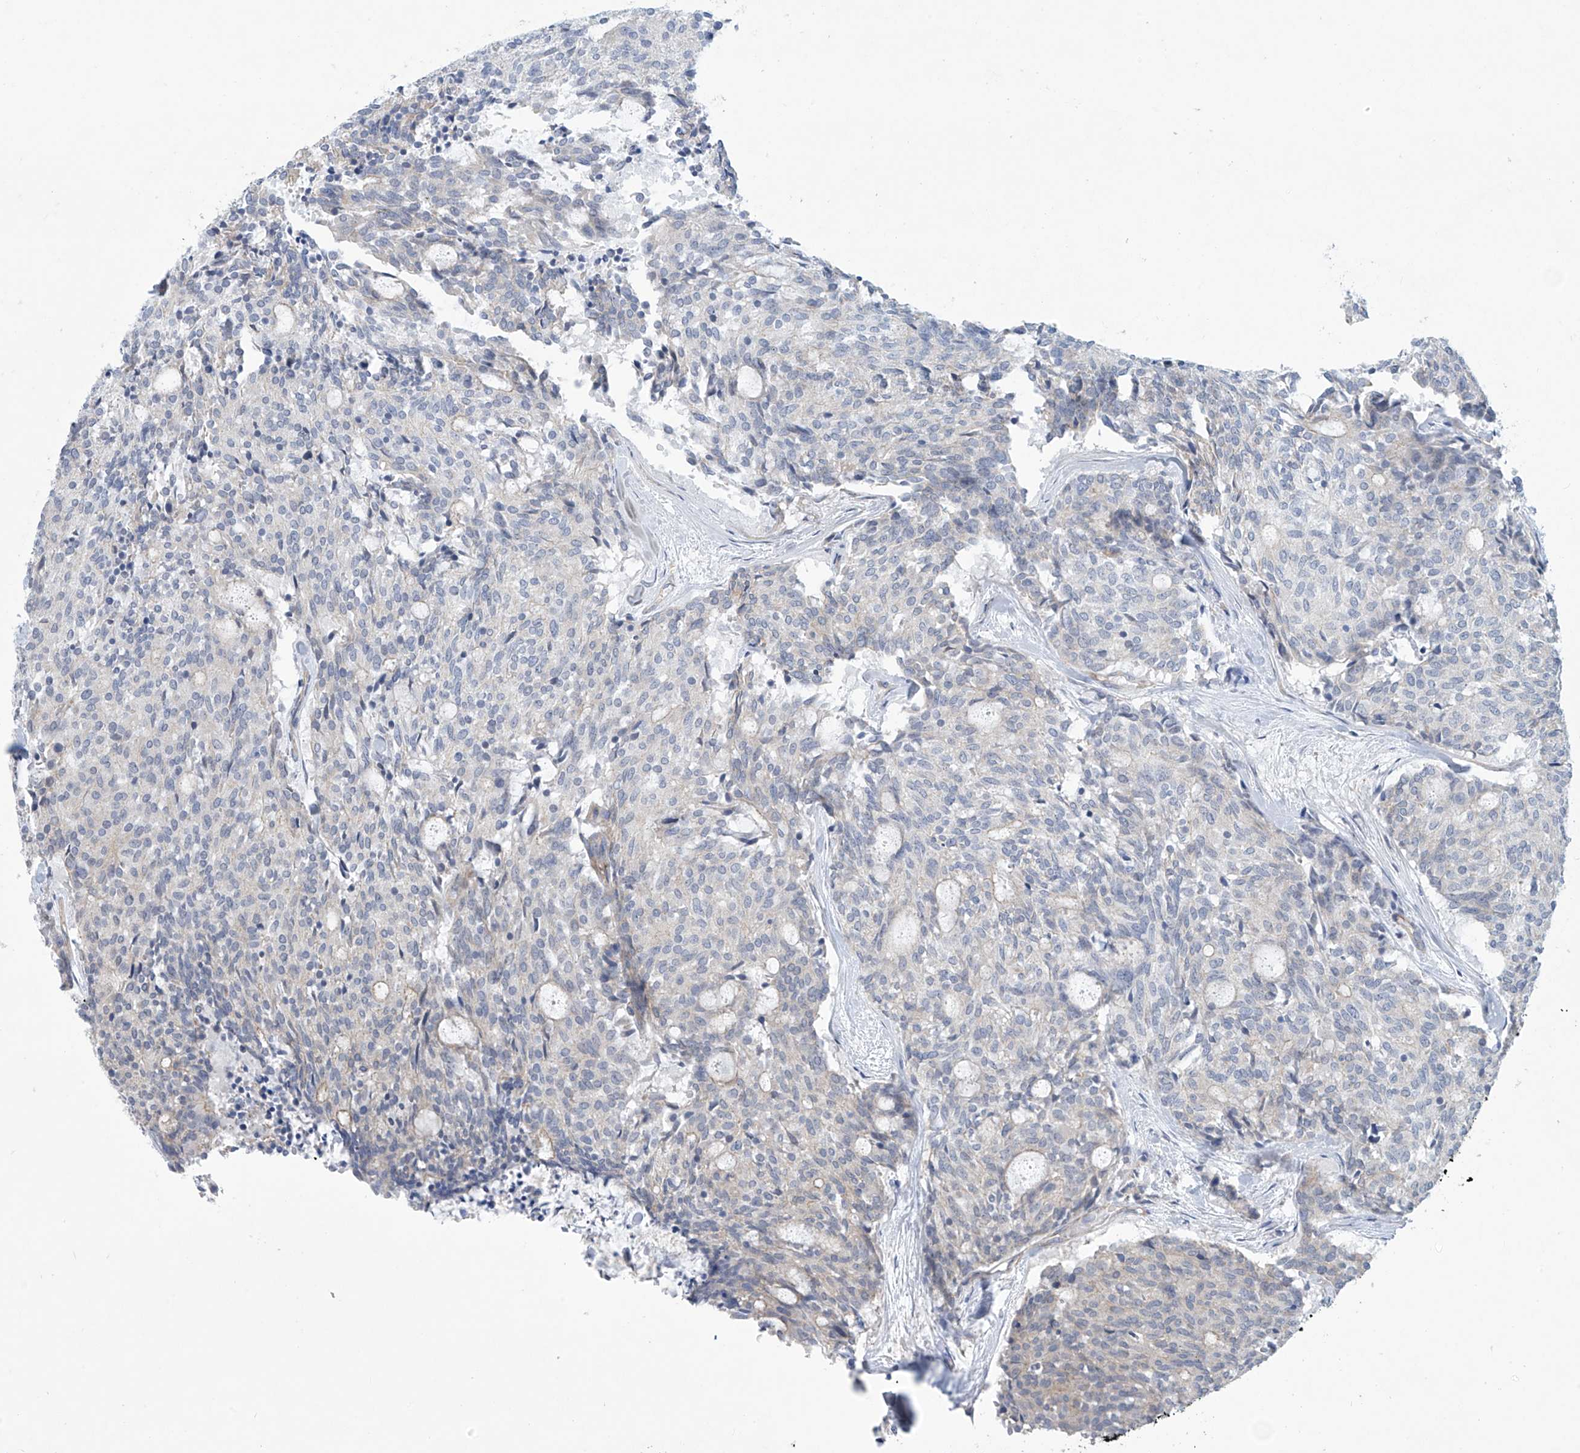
{"staining": {"intensity": "negative", "quantity": "none", "location": "none"}, "tissue": "carcinoid", "cell_type": "Tumor cells", "image_type": "cancer", "snomed": [{"axis": "morphology", "description": "Carcinoid, malignant, NOS"}, {"axis": "topography", "description": "Pancreas"}], "caption": "Immunohistochemical staining of malignant carcinoid demonstrates no significant expression in tumor cells.", "gene": "ABHD13", "patient": {"sex": "female", "age": 54}}